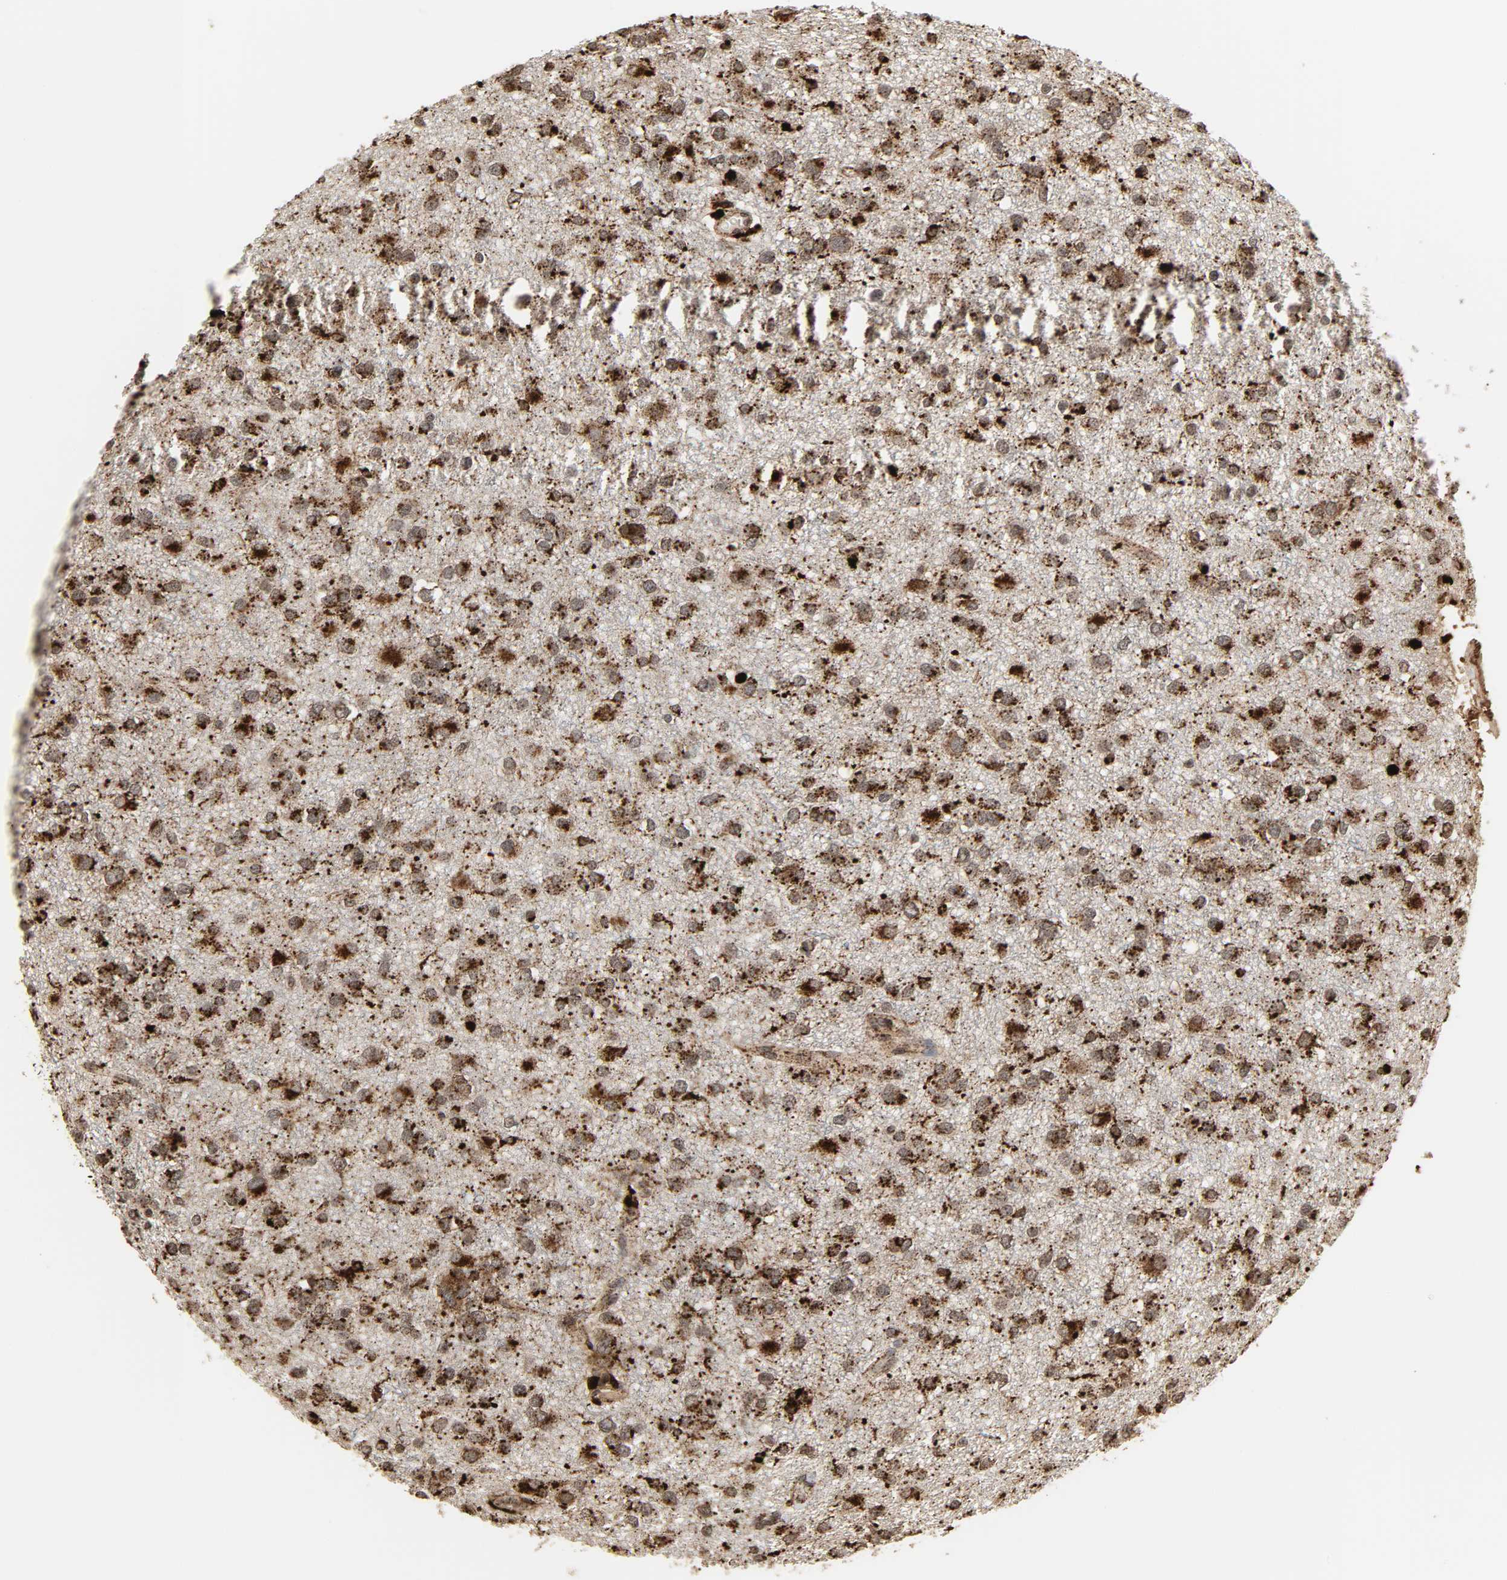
{"staining": {"intensity": "strong", "quantity": ">75%", "location": "cytoplasmic/membranous"}, "tissue": "glioma", "cell_type": "Tumor cells", "image_type": "cancer", "snomed": [{"axis": "morphology", "description": "Glioma, malignant, Low grade"}, {"axis": "topography", "description": "Brain"}], "caption": "Glioma tissue exhibits strong cytoplasmic/membranous expression in approximately >75% of tumor cells, visualized by immunohistochemistry.", "gene": "PSAP", "patient": {"sex": "male", "age": 42}}